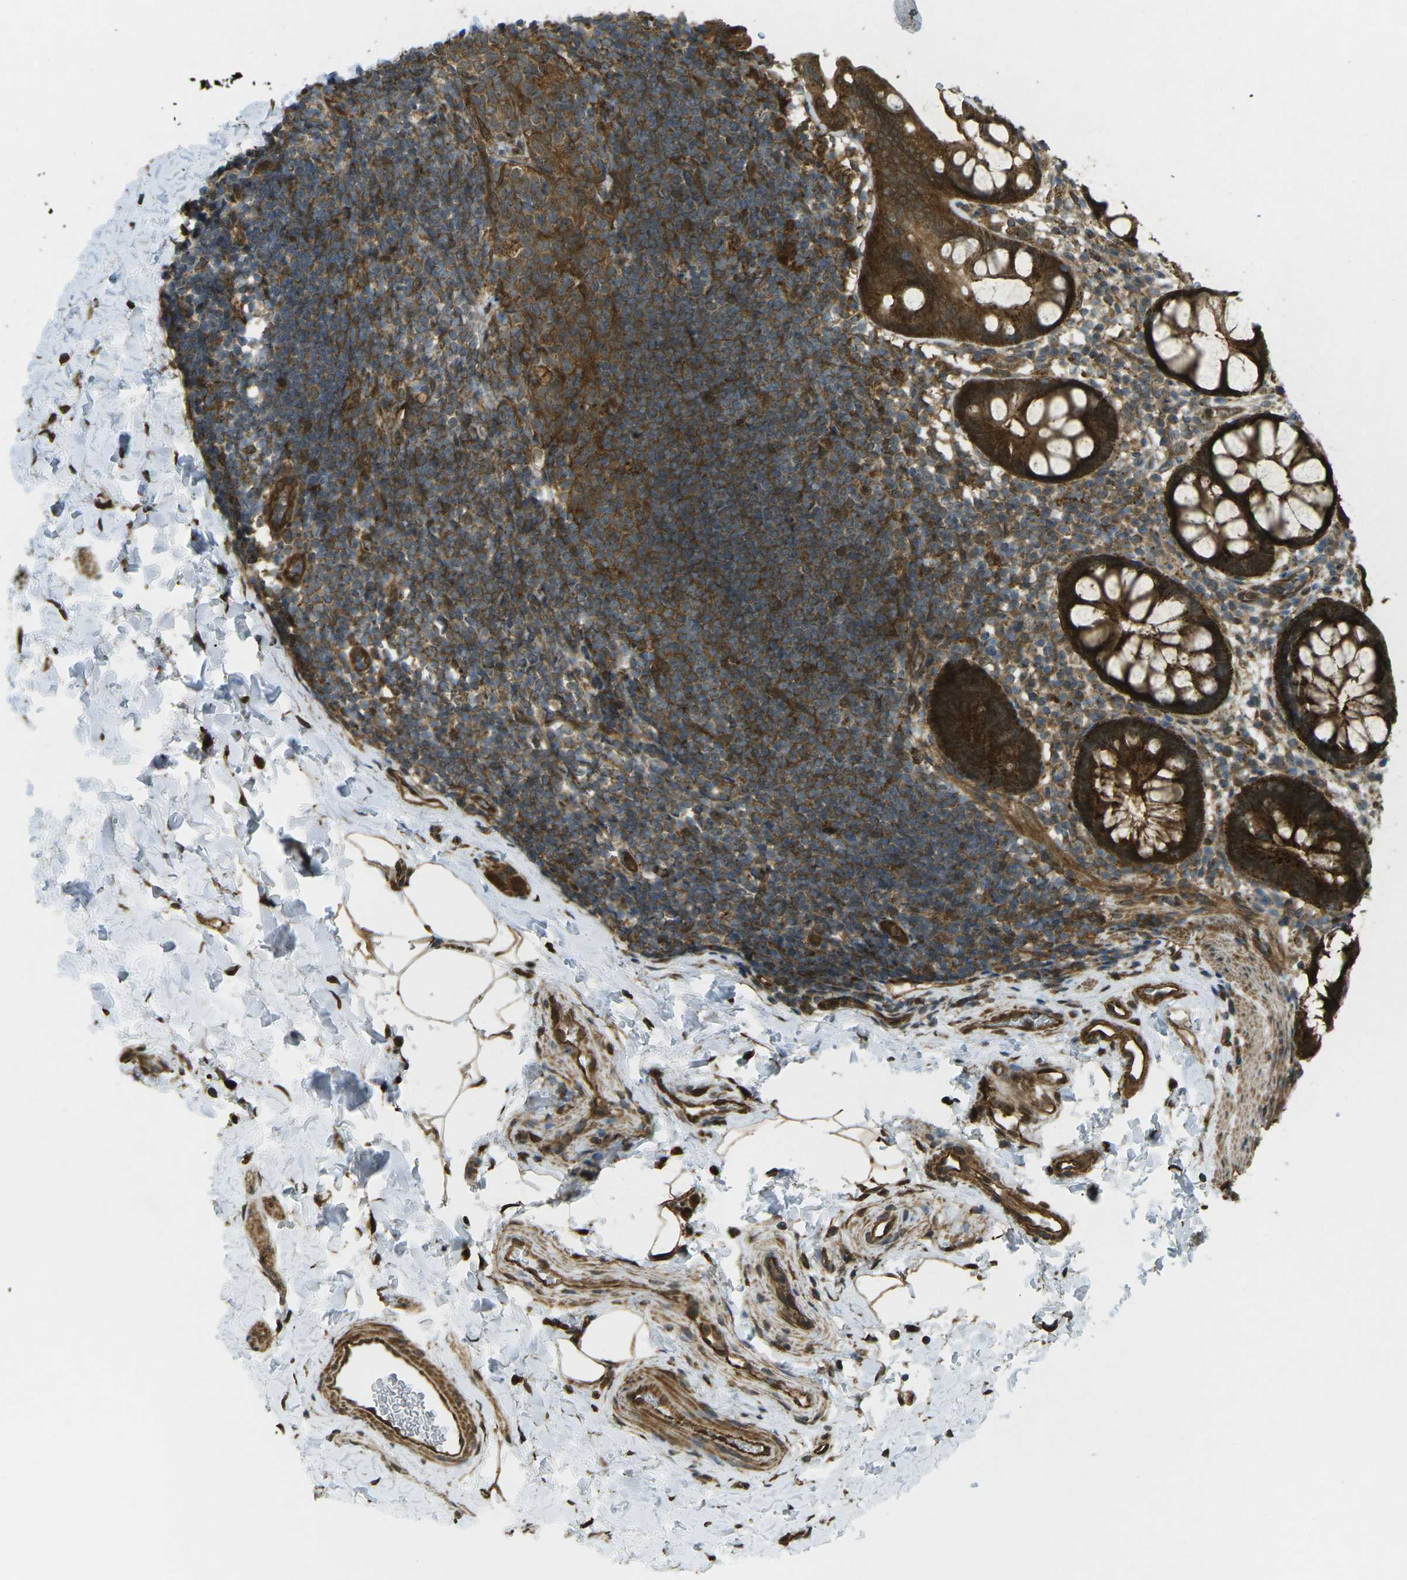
{"staining": {"intensity": "strong", "quantity": ">75%", "location": "cytoplasmic/membranous"}, "tissue": "rectum", "cell_type": "Glandular cells", "image_type": "normal", "snomed": [{"axis": "morphology", "description": "Normal tissue, NOS"}, {"axis": "topography", "description": "Rectum"}], "caption": "Glandular cells show high levels of strong cytoplasmic/membranous expression in approximately >75% of cells in normal human rectum.", "gene": "CHMP3", "patient": {"sex": "female", "age": 24}}